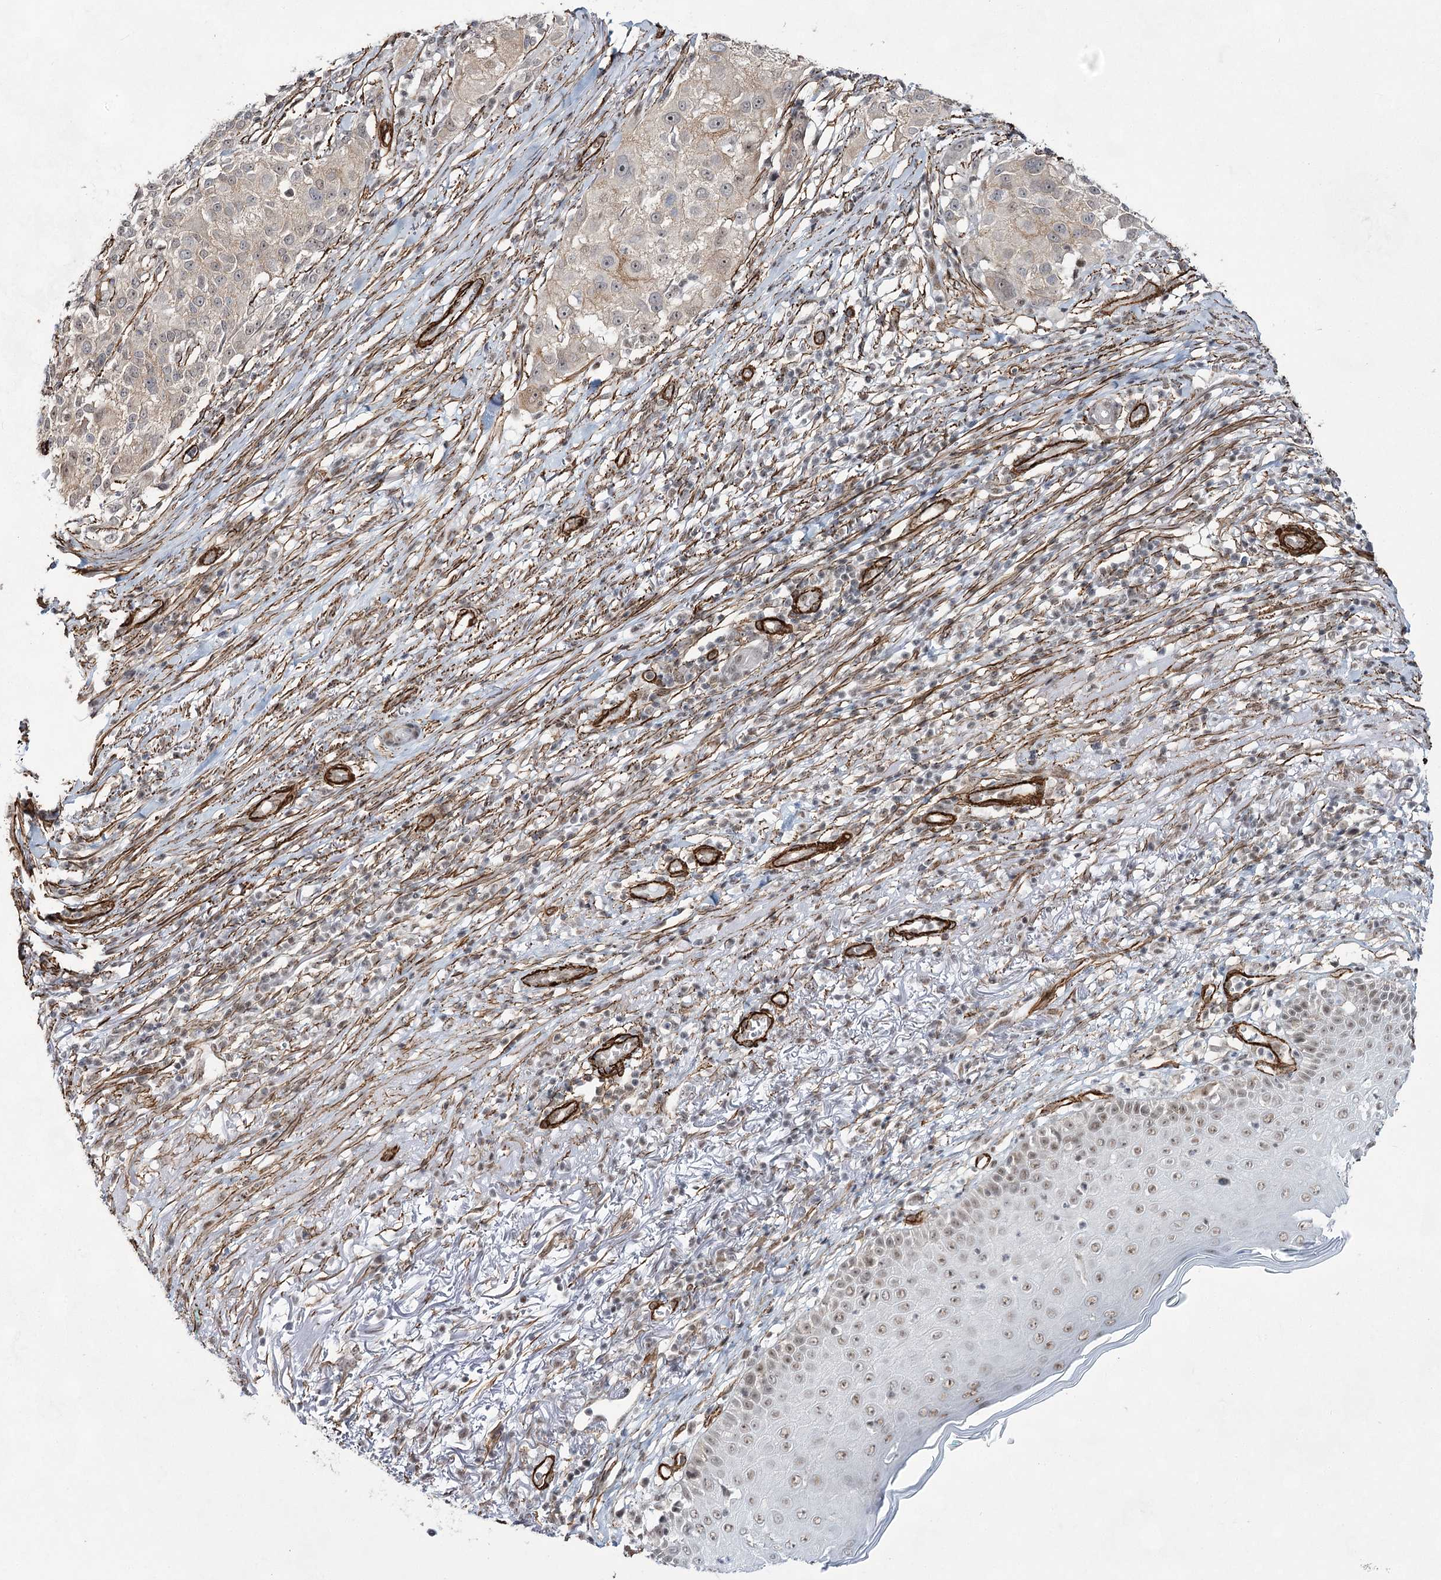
{"staining": {"intensity": "negative", "quantity": "none", "location": "none"}, "tissue": "melanoma", "cell_type": "Tumor cells", "image_type": "cancer", "snomed": [{"axis": "morphology", "description": "Necrosis, NOS"}, {"axis": "morphology", "description": "Malignant melanoma, NOS"}, {"axis": "topography", "description": "Skin"}], "caption": "DAB immunohistochemical staining of malignant melanoma shows no significant positivity in tumor cells.", "gene": "CWF19L1", "patient": {"sex": "female", "age": 87}}